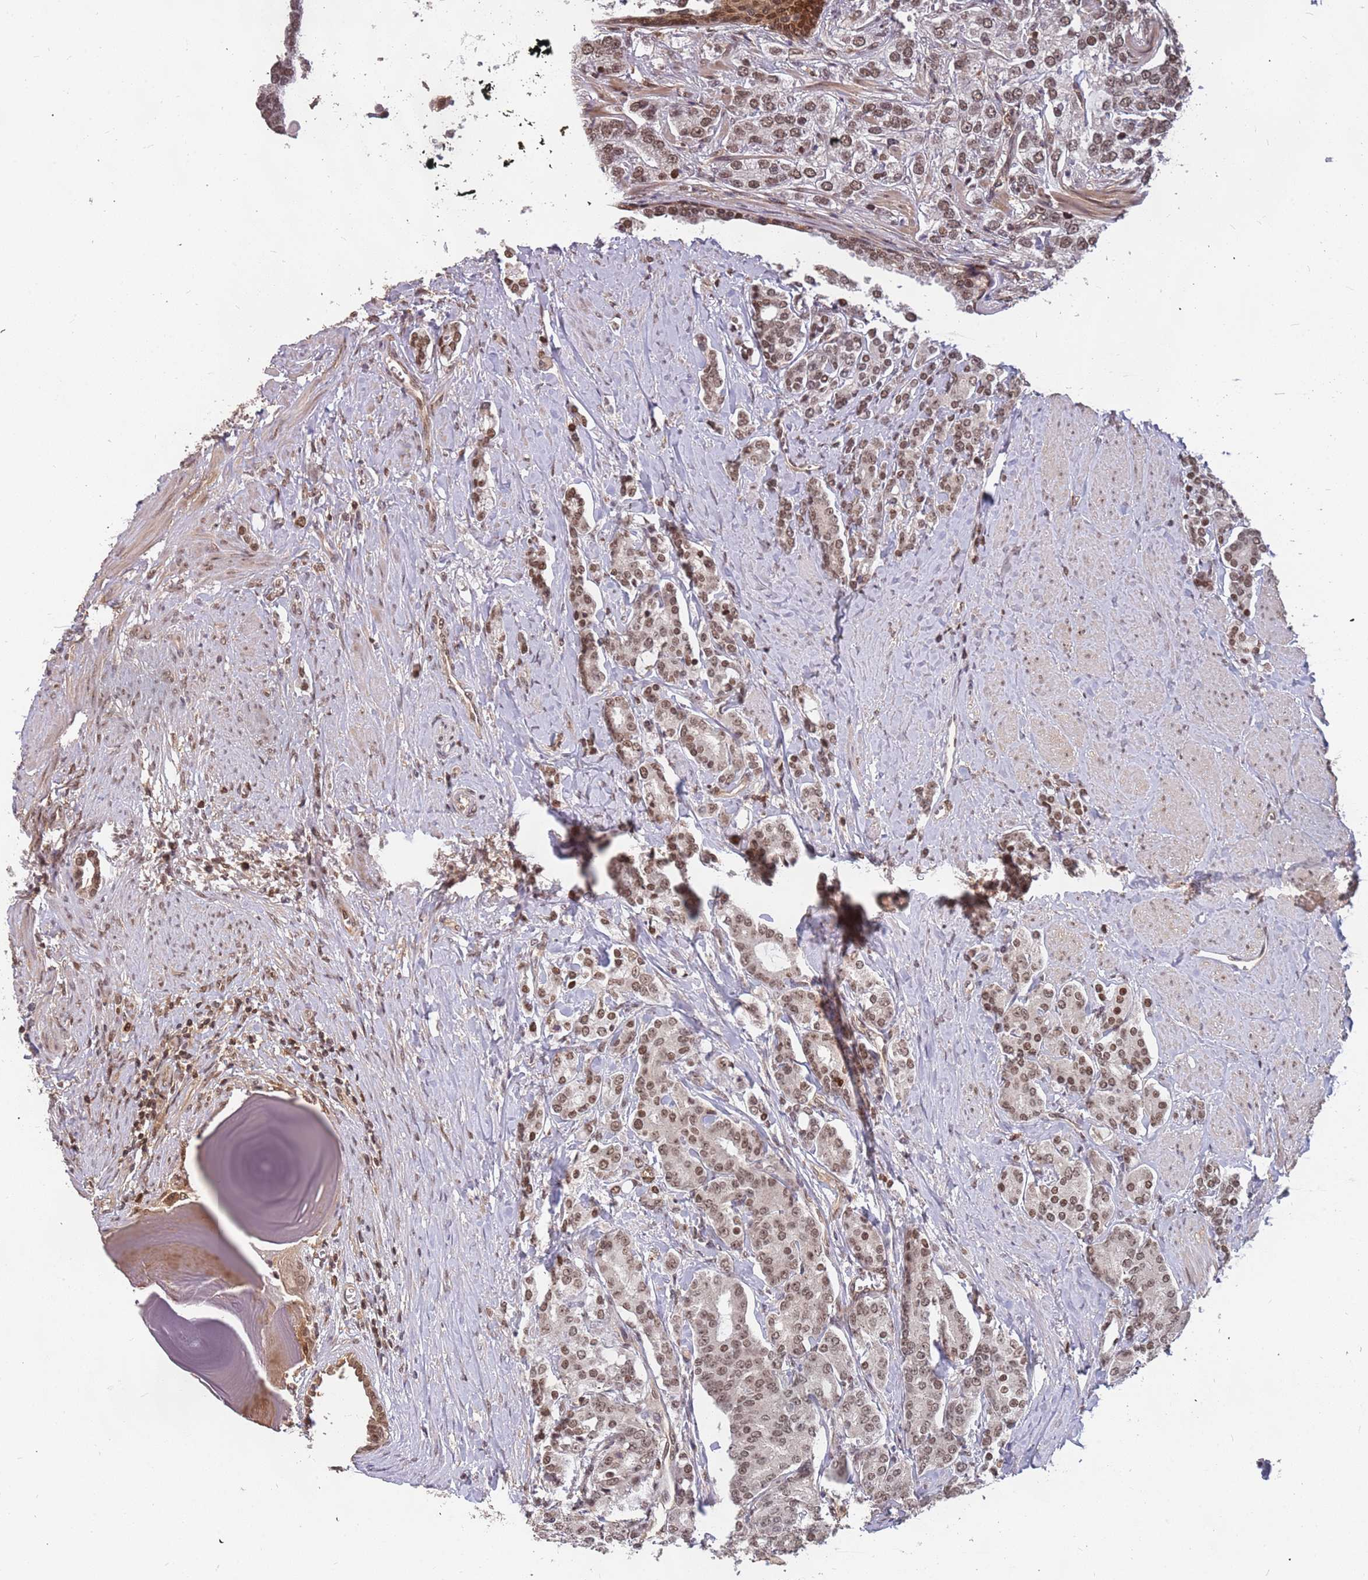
{"staining": {"intensity": "moderate", "quantity": ">75%", "location": "nuclear"}, "tissue": "prostate cancer", "cell_type": "Tumor cells", "image_type": "cancer", "snomed": [{"axis": "morphology", "description": "Adenocarcinoma, High grade"}, {"axis": "topography", "description": "Prostate"}], "caption": "This image demonstrates prostate cancer stained with immunohistochemistry to label a protein in brown. The nuclear of tumor cells show moderate positivity for the protein. Nuclei are counter-stained blue.", "gene": "GBP2", "patient": {"sex": "male", "age": 62}}